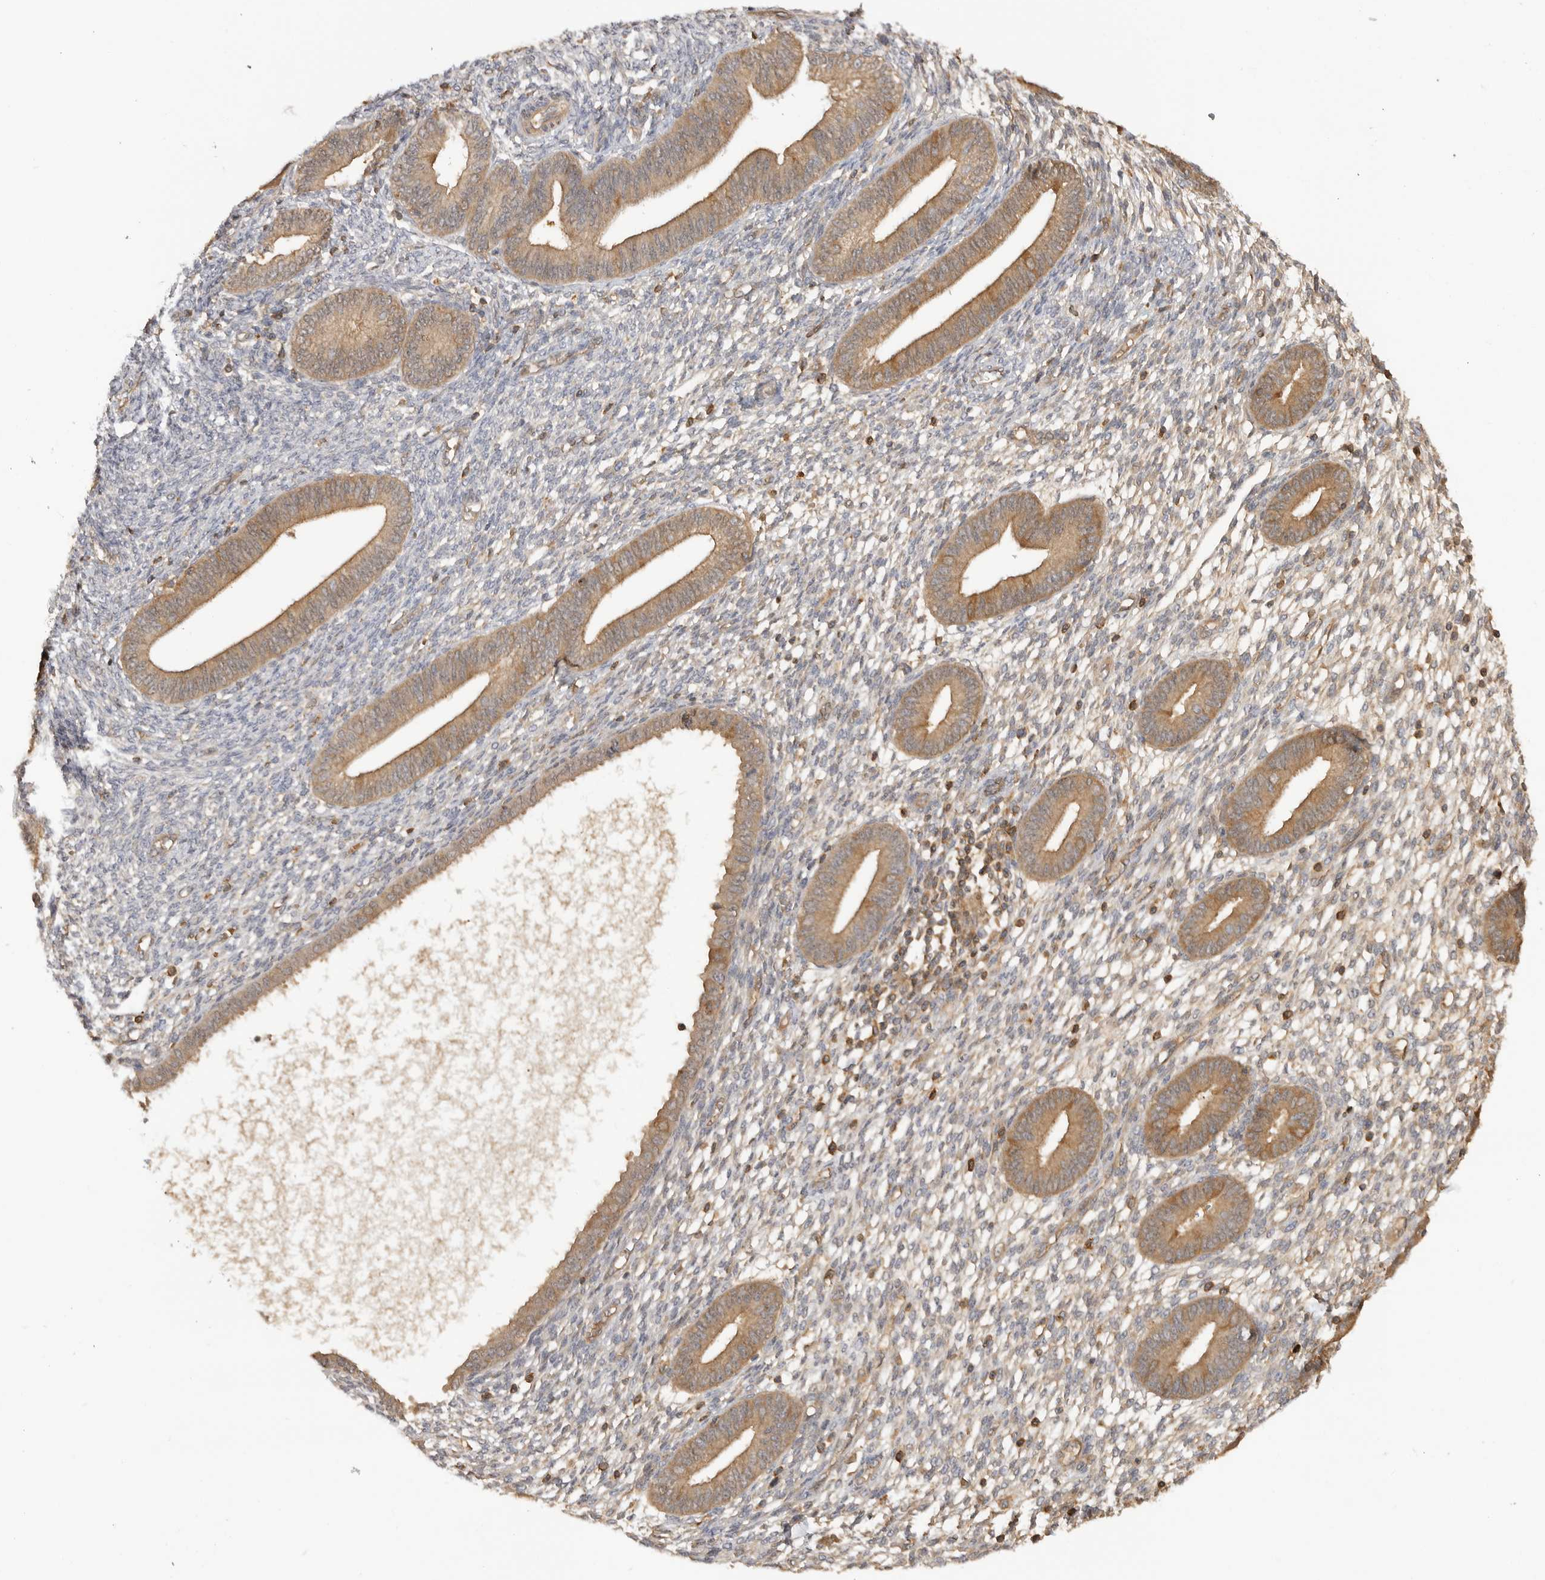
{"staining": {"intensity": "negative", "quantity": "none", "location": "none"}, "tissue": "endometrium", "cell_type": "Cells in endometrial stroma", "image_type": "normal", "snomed": [{"axis": "morphology", "description": "Normal tissue, NOS"}, {"axis": "topography", "description": "Endometrium"}], "caption": "This is an immunohistochemistry histopathology image of normal endometrium. There is no staining in cells in endometrial stroma.", "gene": "CLDN12", "patient": {"sex": "female", "age": 46}}